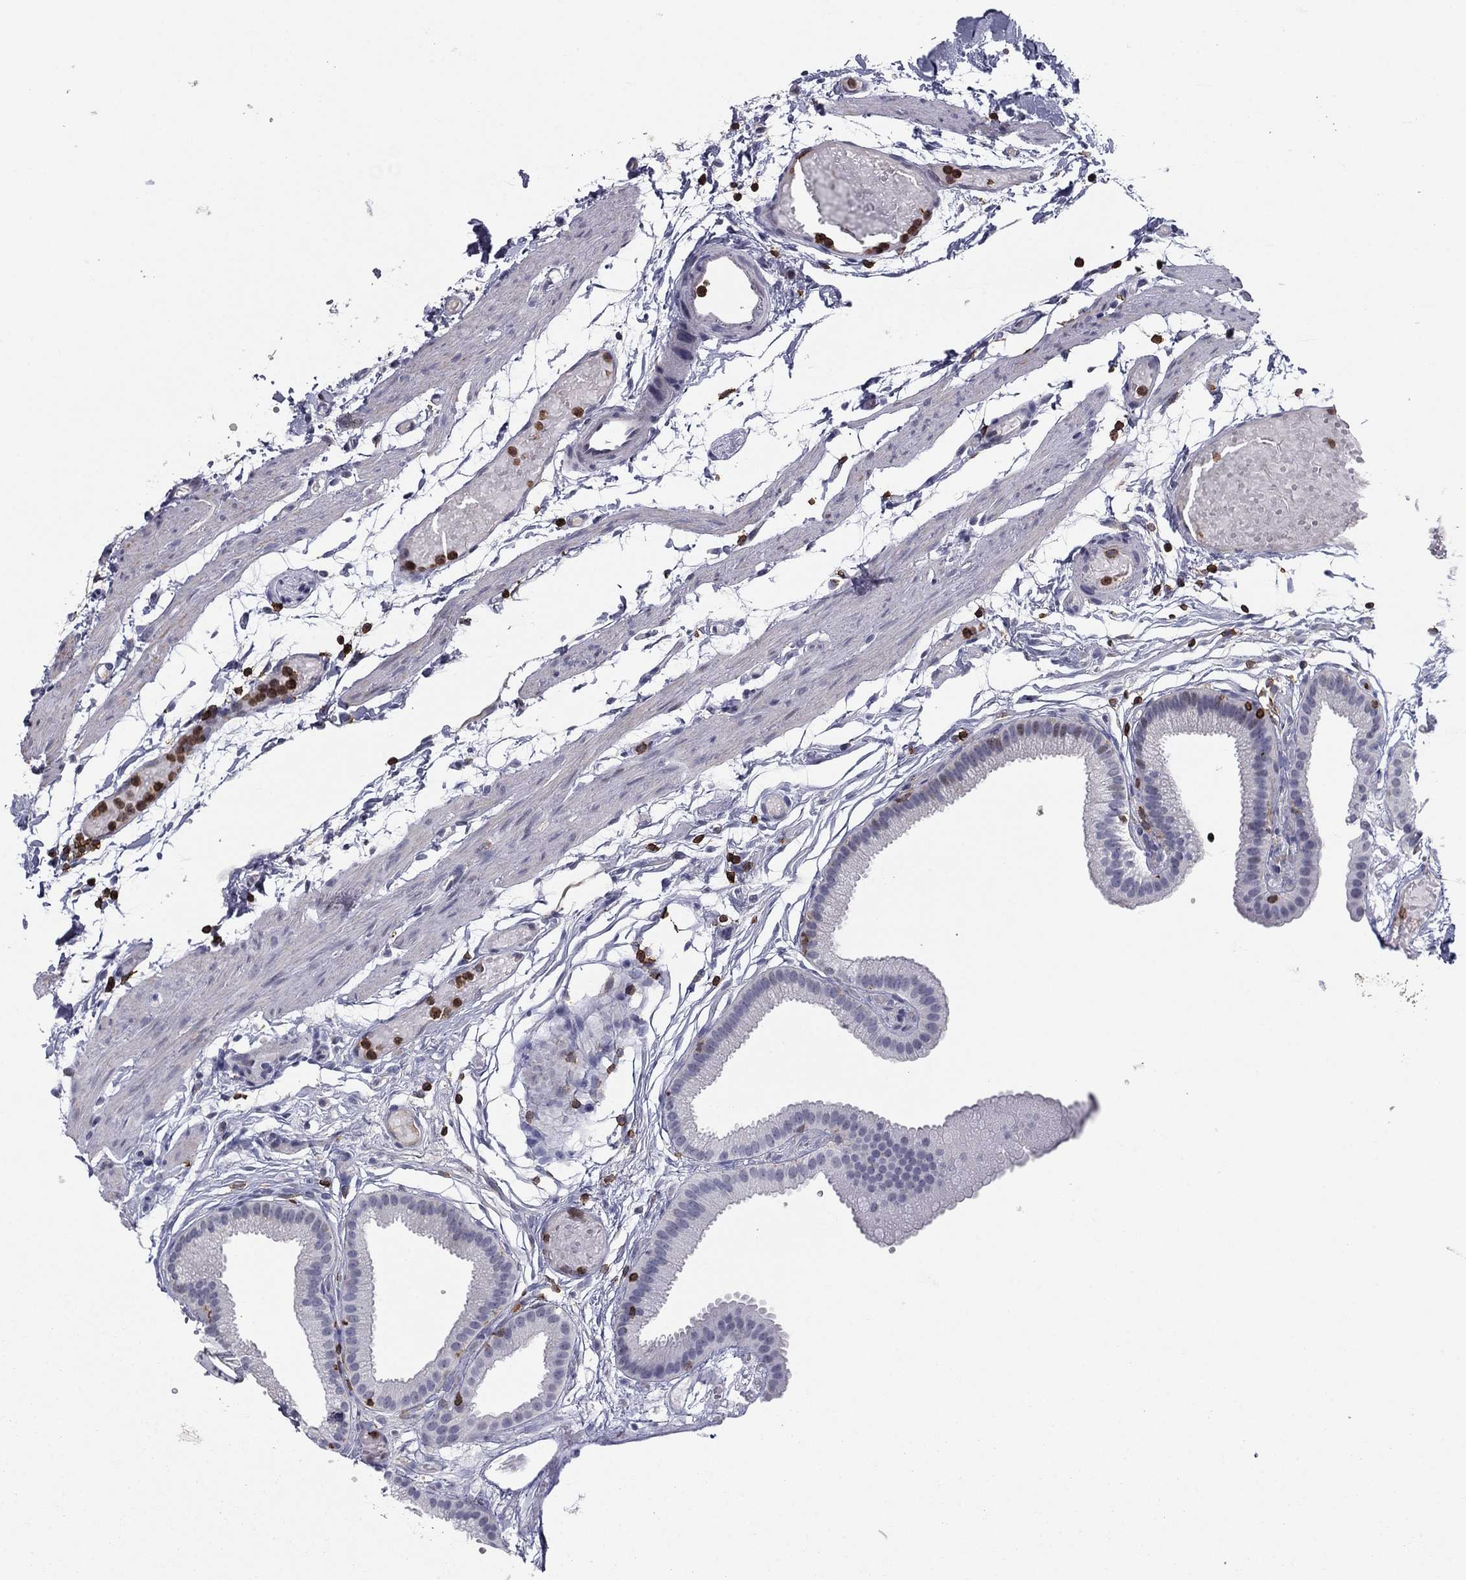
{"staining": {"intensity": "negative", "quantity": "none", "location": "none"}, "tissue": "gallbladder", "cell_type": "Glandular cells", "image_type": "normal", "snomed": [{"axis": "morphology", "description": "Normal tissue, NOS"}, {"axis": "topography", "description": "Gallbladder"}], "caption": "A histopathology image of gallbladder stained for a protein exhibits no brown staining in glandular cells. Nuclei are stained in blue.", "gene": "ARHGAP27", "patient": {"sex": "female", "age": 45}}